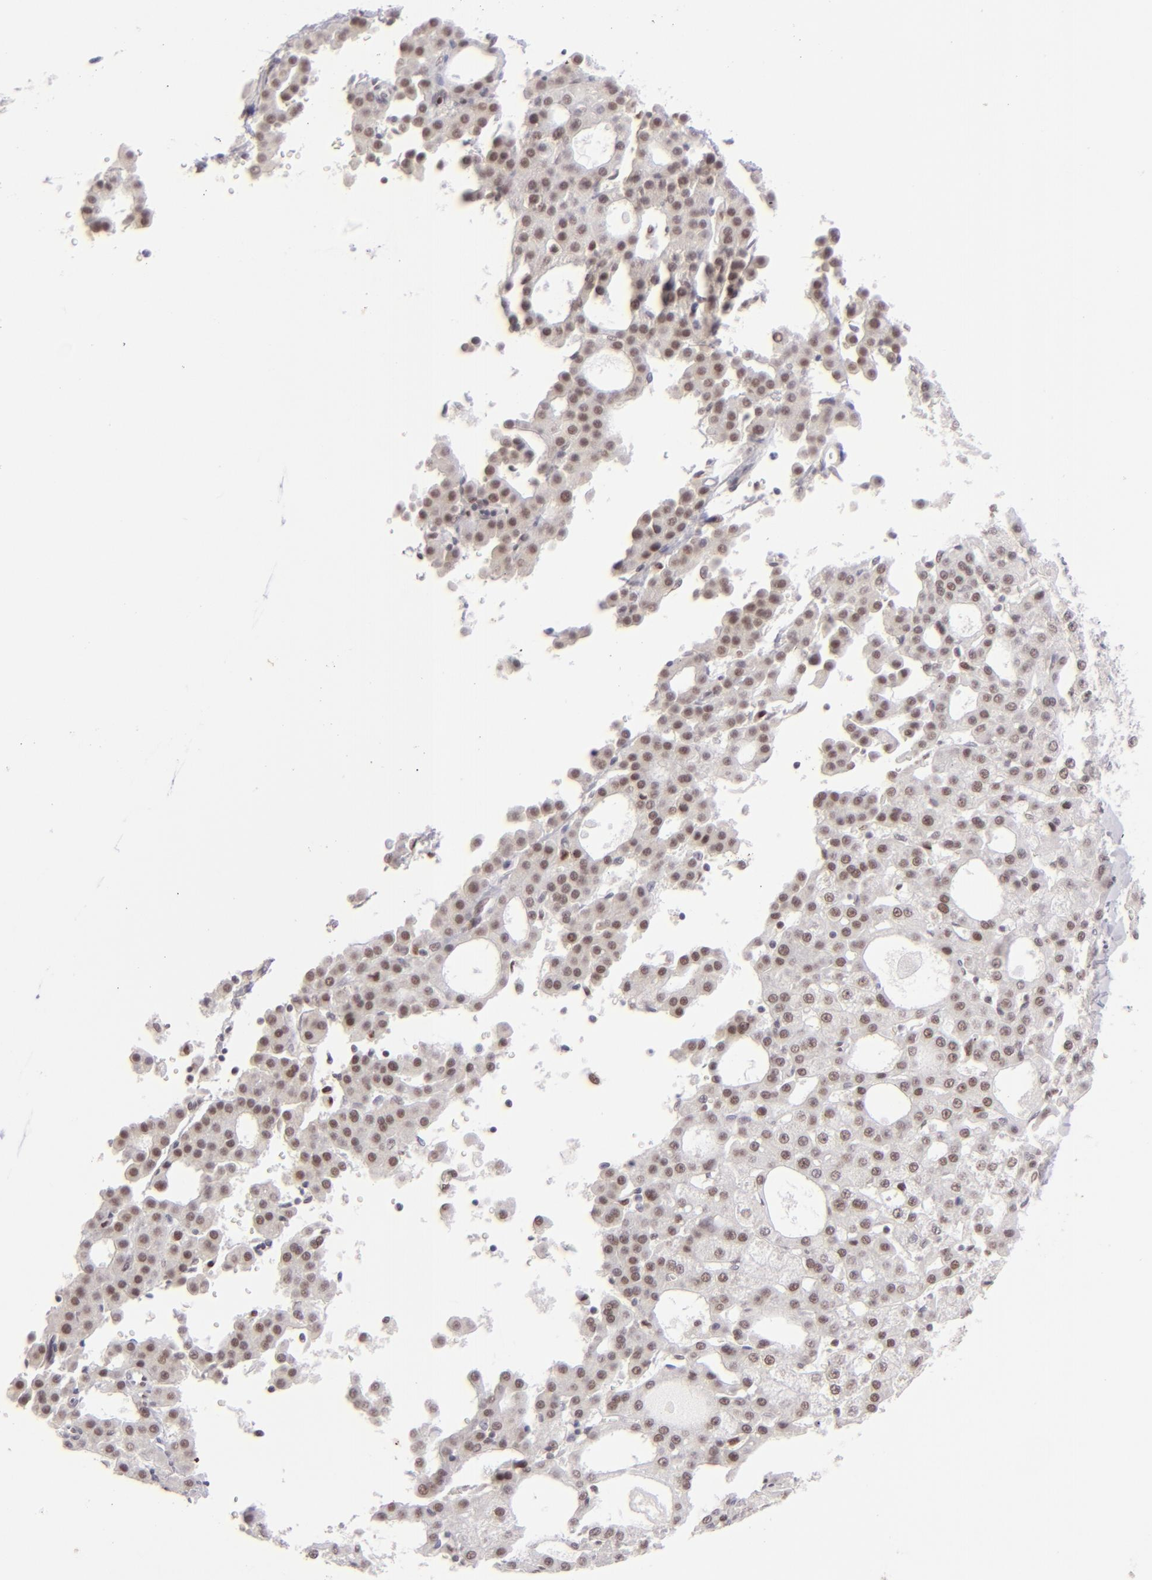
{"staining": {"intensity": "moderate", "quantity": "25%-75%", "location": "nuclear"}, "tissue": "liver cancer", "cell_type": "Tumor cells", "image_type": "cancer", "snomed": [{"axis": "morphology", "description": "Carcinoma, Hepatocellular, NOS"}, {"axis": "topography", "description": "Liver"}], "caption": "IHC (DAB (3,3'-diaminobenzidine)) staining of liver hepatocellular carcinoma exhibits moderate nuclear protein staining in about 25%-75% of tumor cells. Nuclei are stained in blue.", "gene": "POU2F1", "patient": {"sex": "male", "age": 47}}